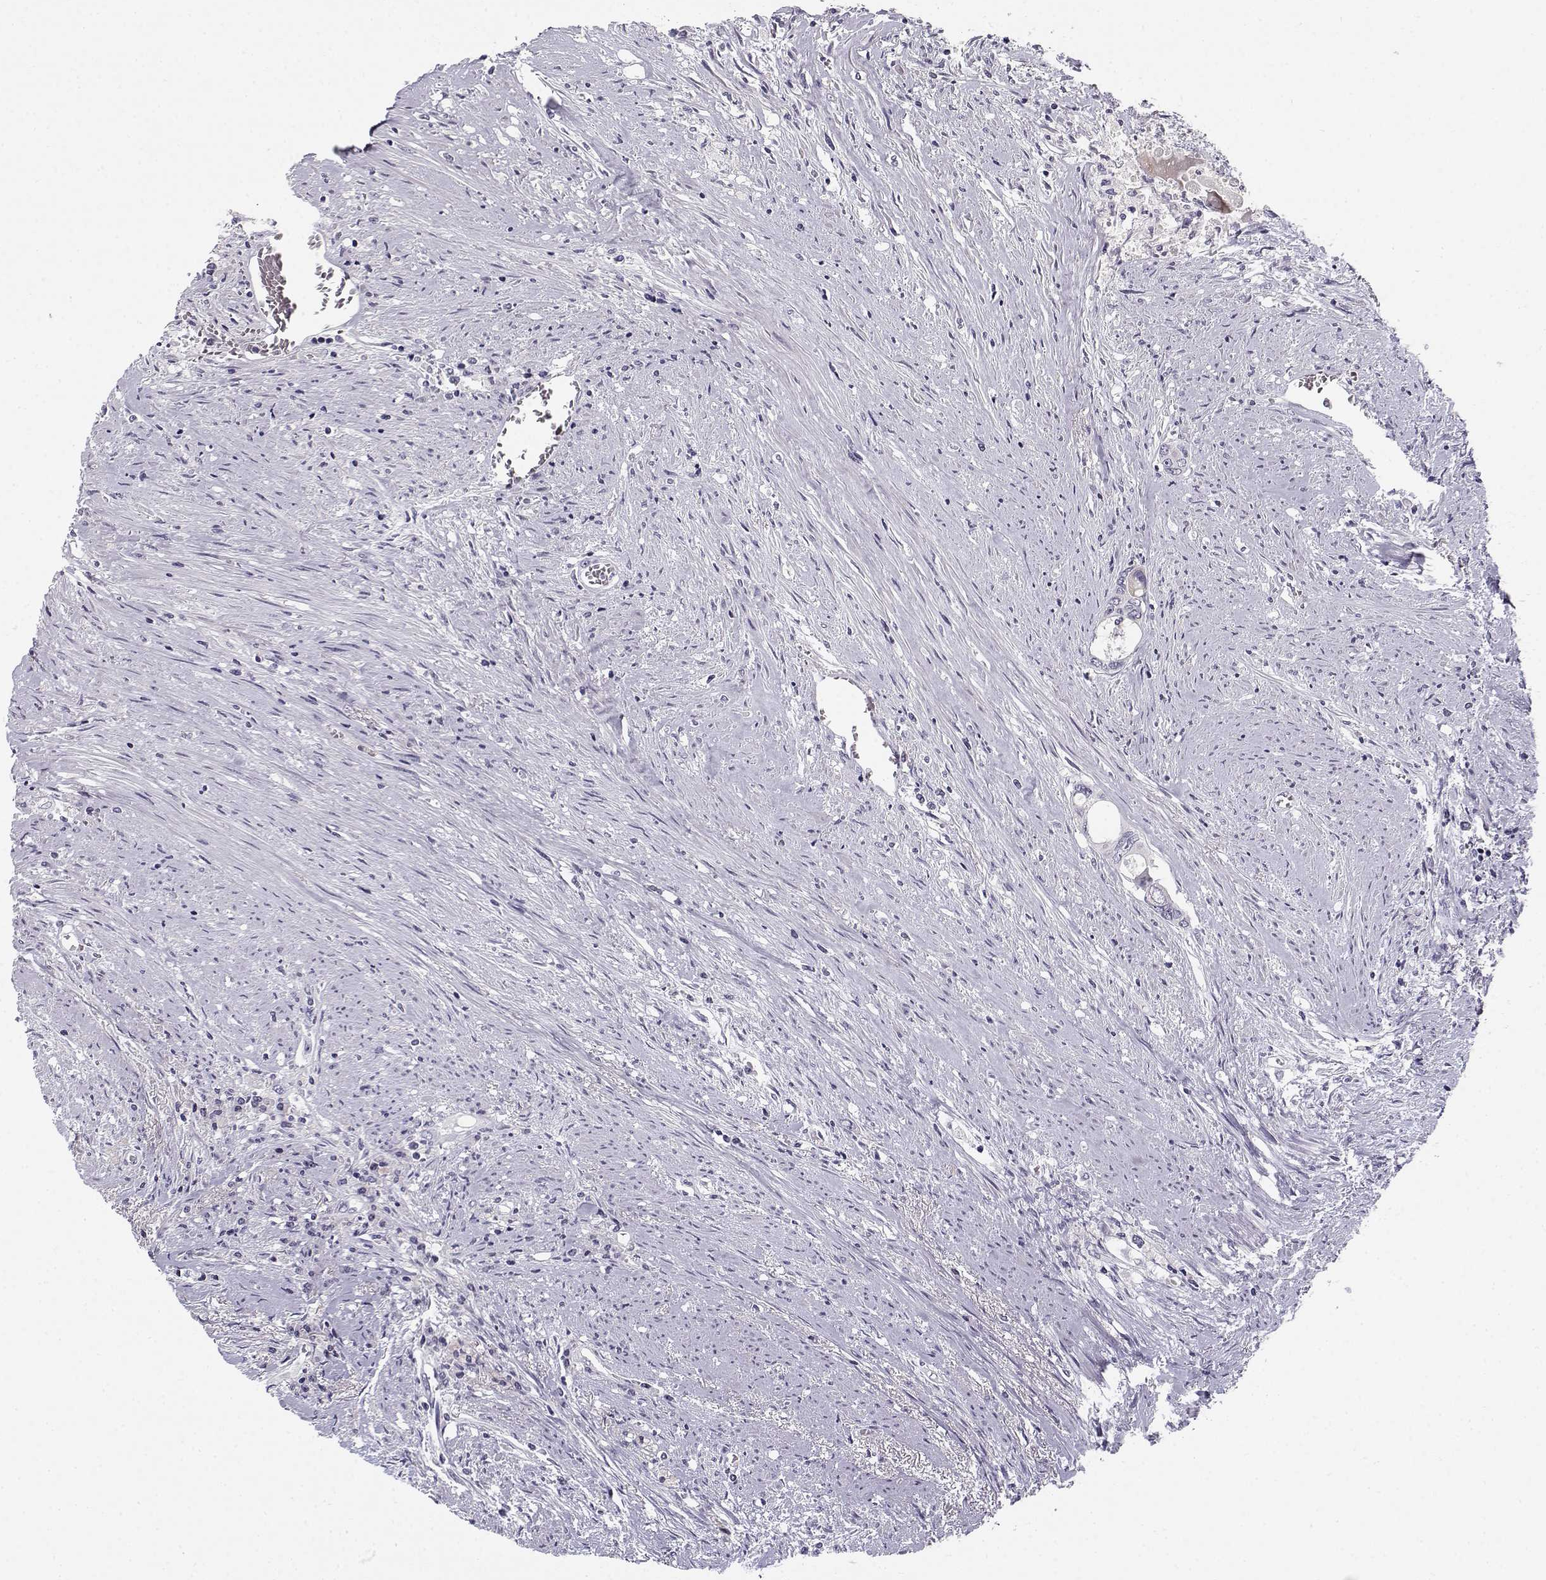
{"staining": {"intensity": "negative", "quantity": "none", "location": "none"}, "tissue": "colorectal cancer", "cell_type": "Tumor cells", "image_type": "cancer", "snomed": [{"axis": "morphology", "description": "Adenocarcinoma, NOS"}, {"axis": "topography", "description": "Rectum"}], "caption": "Tumor cells show no significant protein staining in colorectal adenocarcinoma.", "gene": "DDX25", "patient": {"sex": "male", "age": 59}}